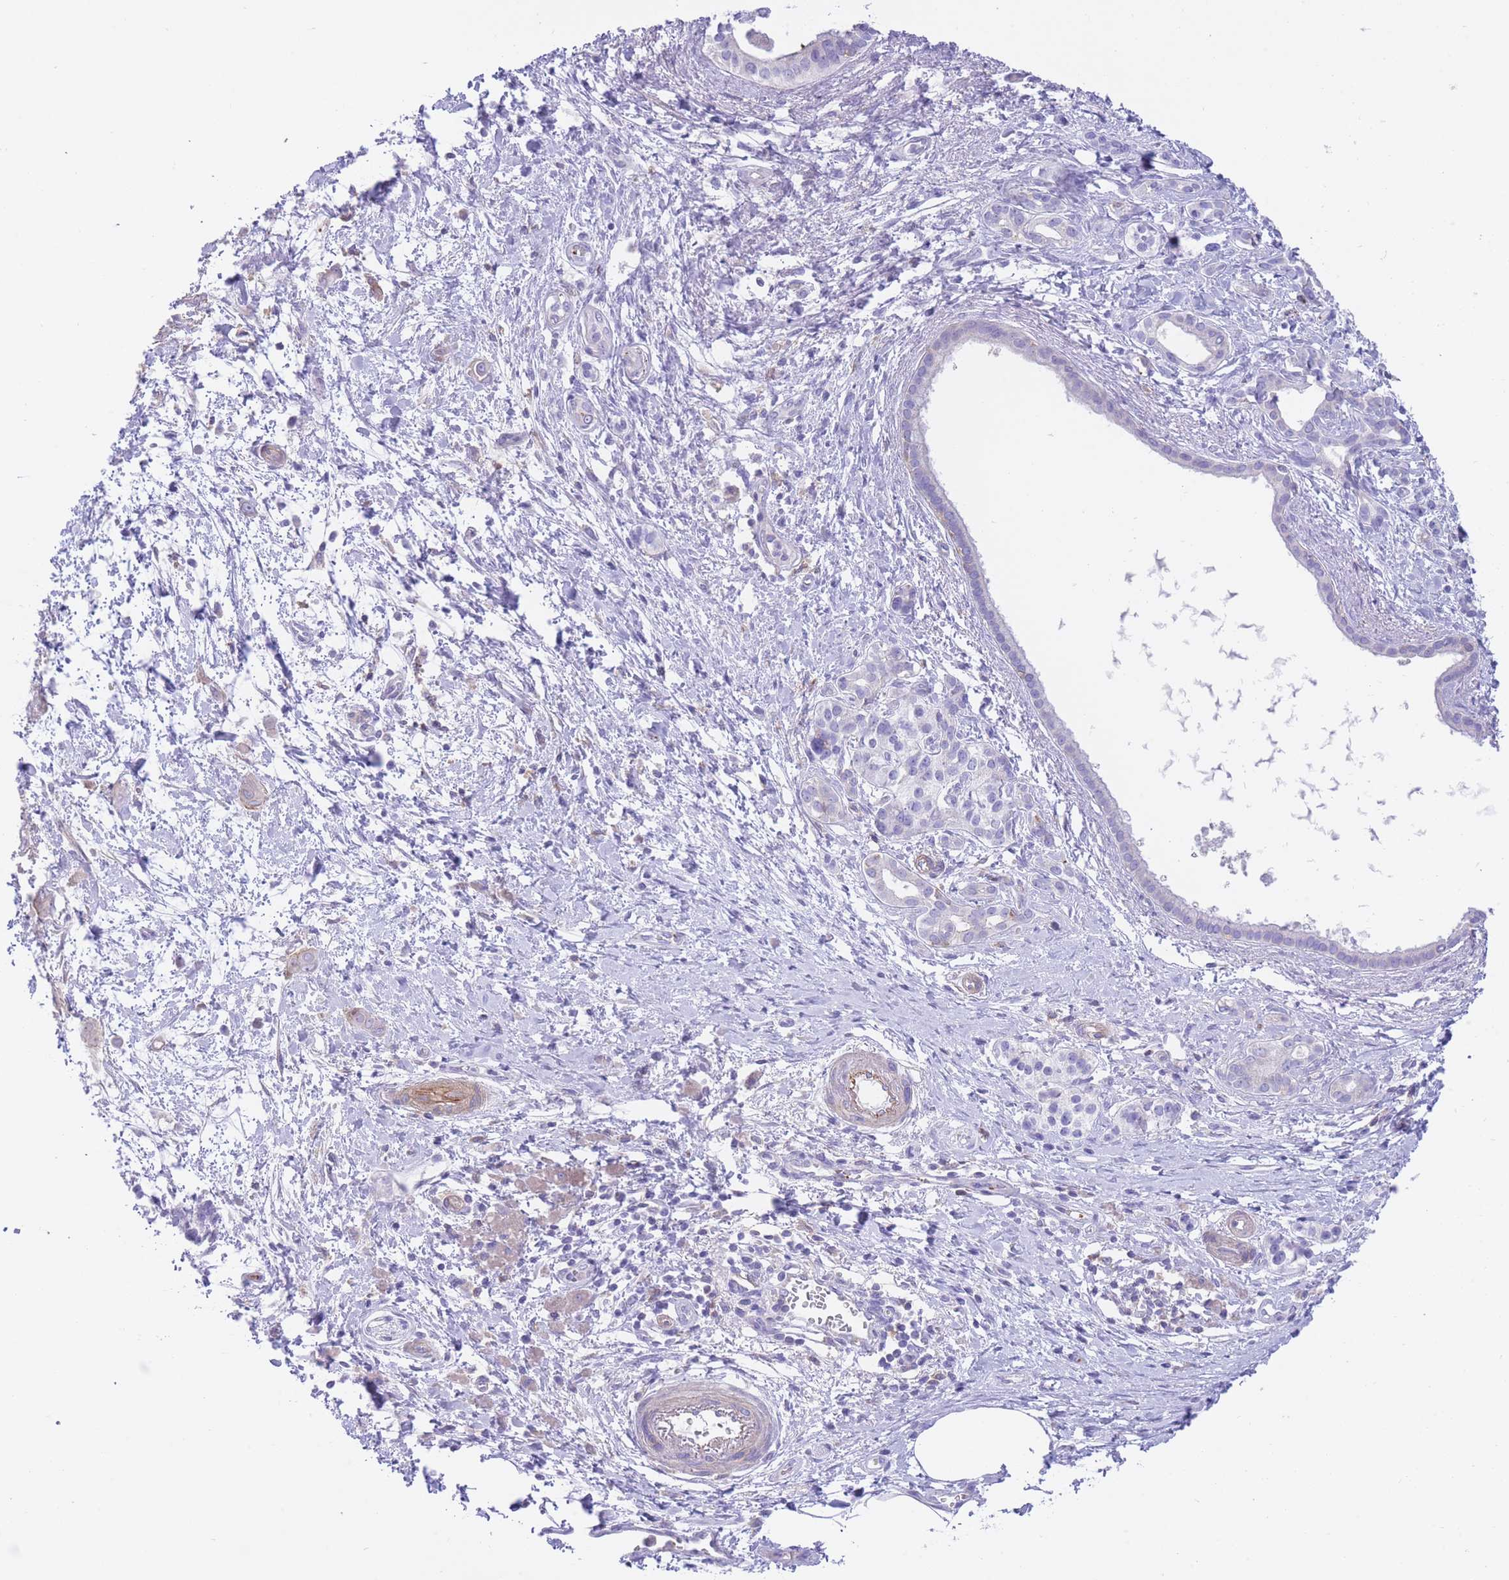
{"staining": {"intensity": "negative", "quantity": "none", "location": "none"}, "tissue": "pancreatic cancer", "cell_type": "Tumor cells", "image_type": "cancer", "snomed": [{"axis": "morphology", "description": "Adenocarcinoma, NOS"}, {"axis": "topography", "description": "Pancreas"}], "caption": "Pancreatic cancer stained for a protein using immunohistochemistry shows no positivity tumor cells.", "gene": "LDB3", "patient": {"sex": "male", "age": 71}}